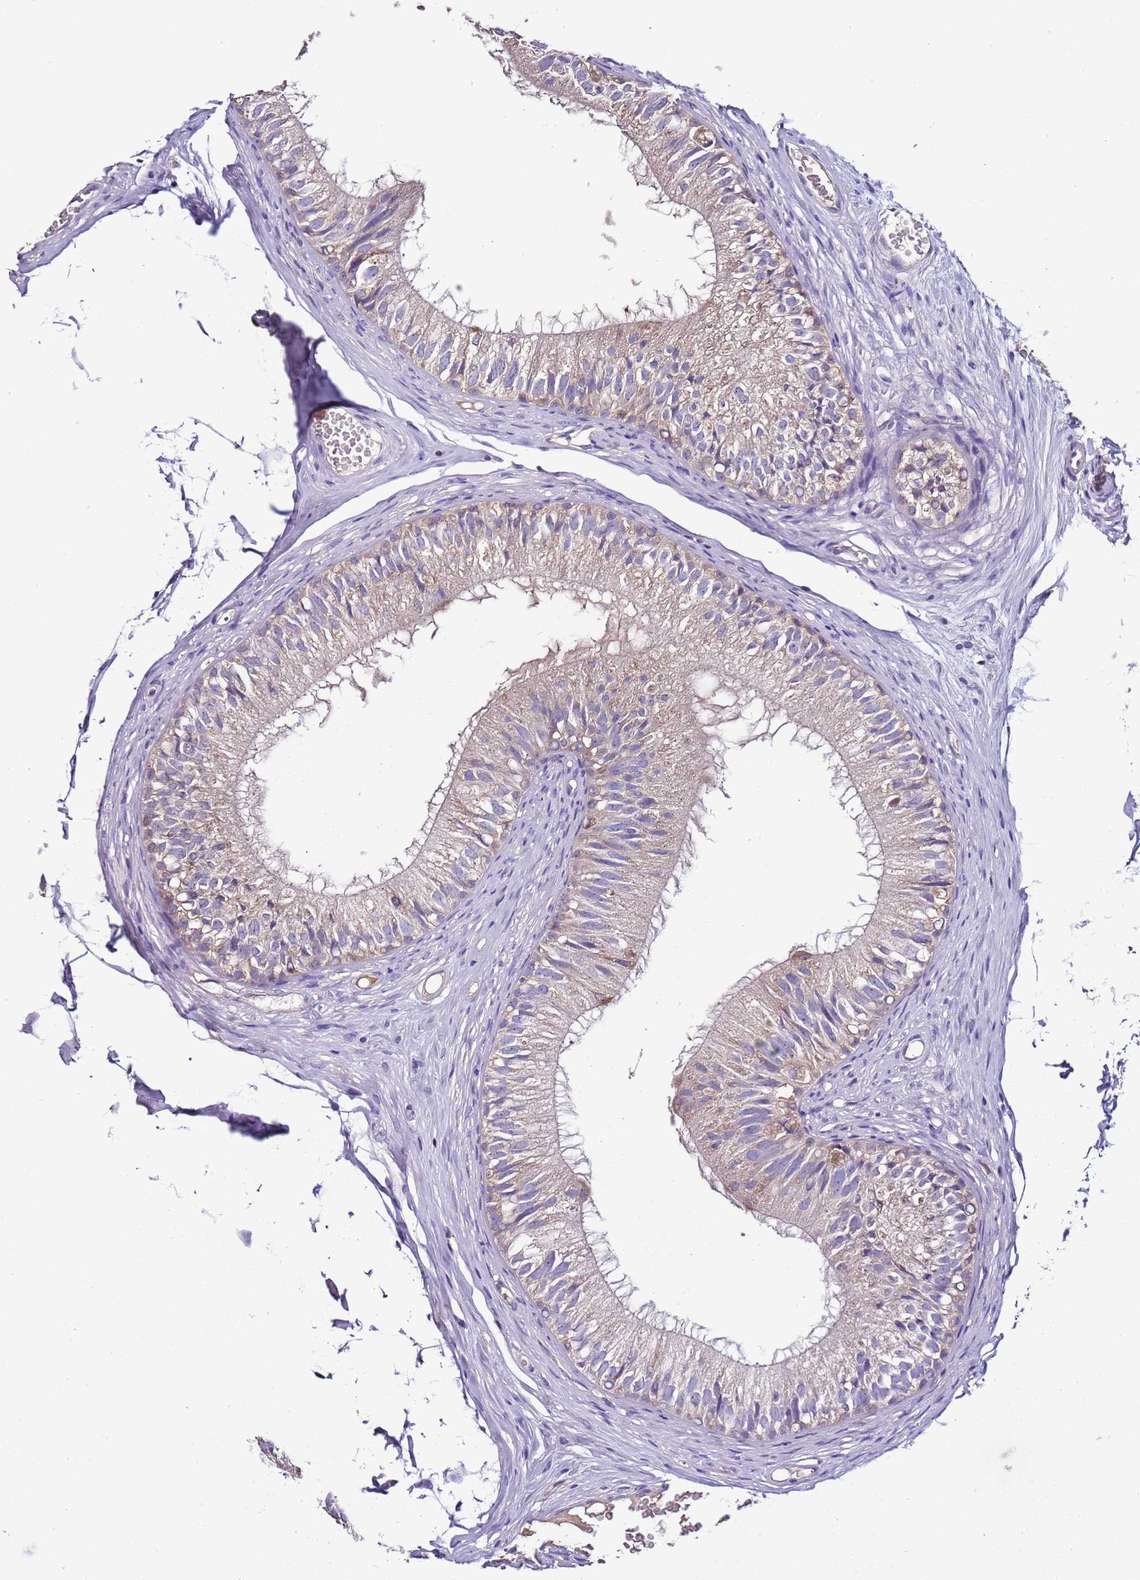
{"staining": {"intensity": "weak", "quantity": "25%-75%", "location": "cytoplasmic/membranous"}, "tissue": "epididymis", "cell_type": "Glandular cells", "image_type": "normal", "snomed": [{"axis": "morphology", "description": "Normal tissue, NOS"}, {"axis": "morphology", "description": "Seminoma in situ"}, {"axis": "topography", "description": "Testis"}, {"axis": "topography", "description": "Epididymis"}], "caption": "About 25%-75% of glandular cells in benign human epididymis display weak cytoplasmic/membranous protein positivity as visualized by brown immunohistochemical staining.", "gene": "IGIP", "patient": {"sex": "male", "age": 28}}